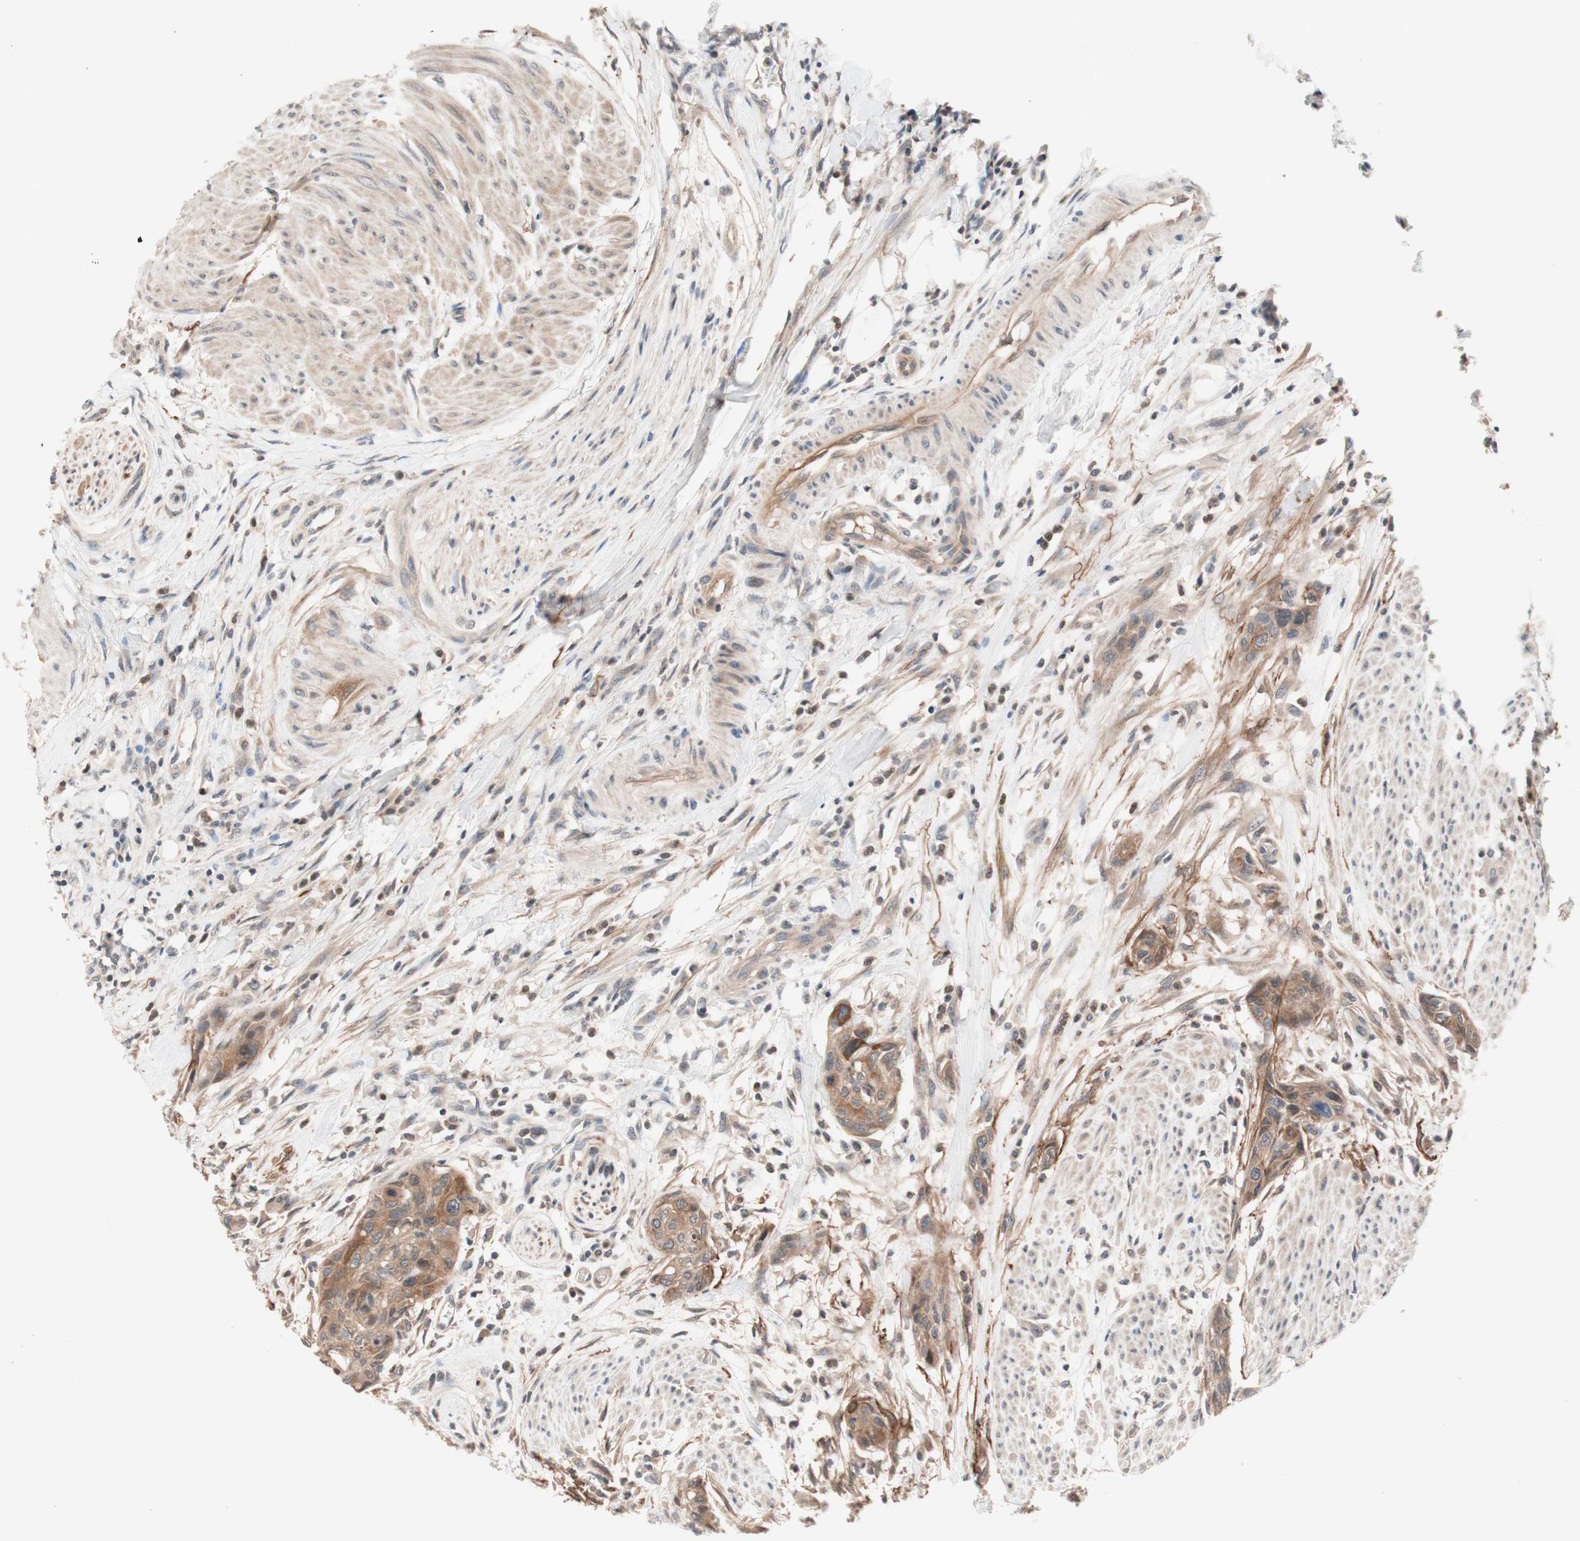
{"staining": {"intensity": "moderate", "quantity": ">75%", "location": "cytoplasmic/membranous"}, "tissue": "urothelial cancer", "cell_type": "Tumor cells", "image_type": "cancer", "snomed": [{"axis": "morphology", "description": "Urothelial carcinoma, High grade"}, {"axis": "topography", "description": "Urinary bladder"}], "caption": "Urothelial cancer stained for a protein (brown) demonstrates moderate cytoplasmic/membranous positive positivity in approximately >75% of tumor cells.", "gene": "CD55", "patient": {"sex": "male", "age": 35}}